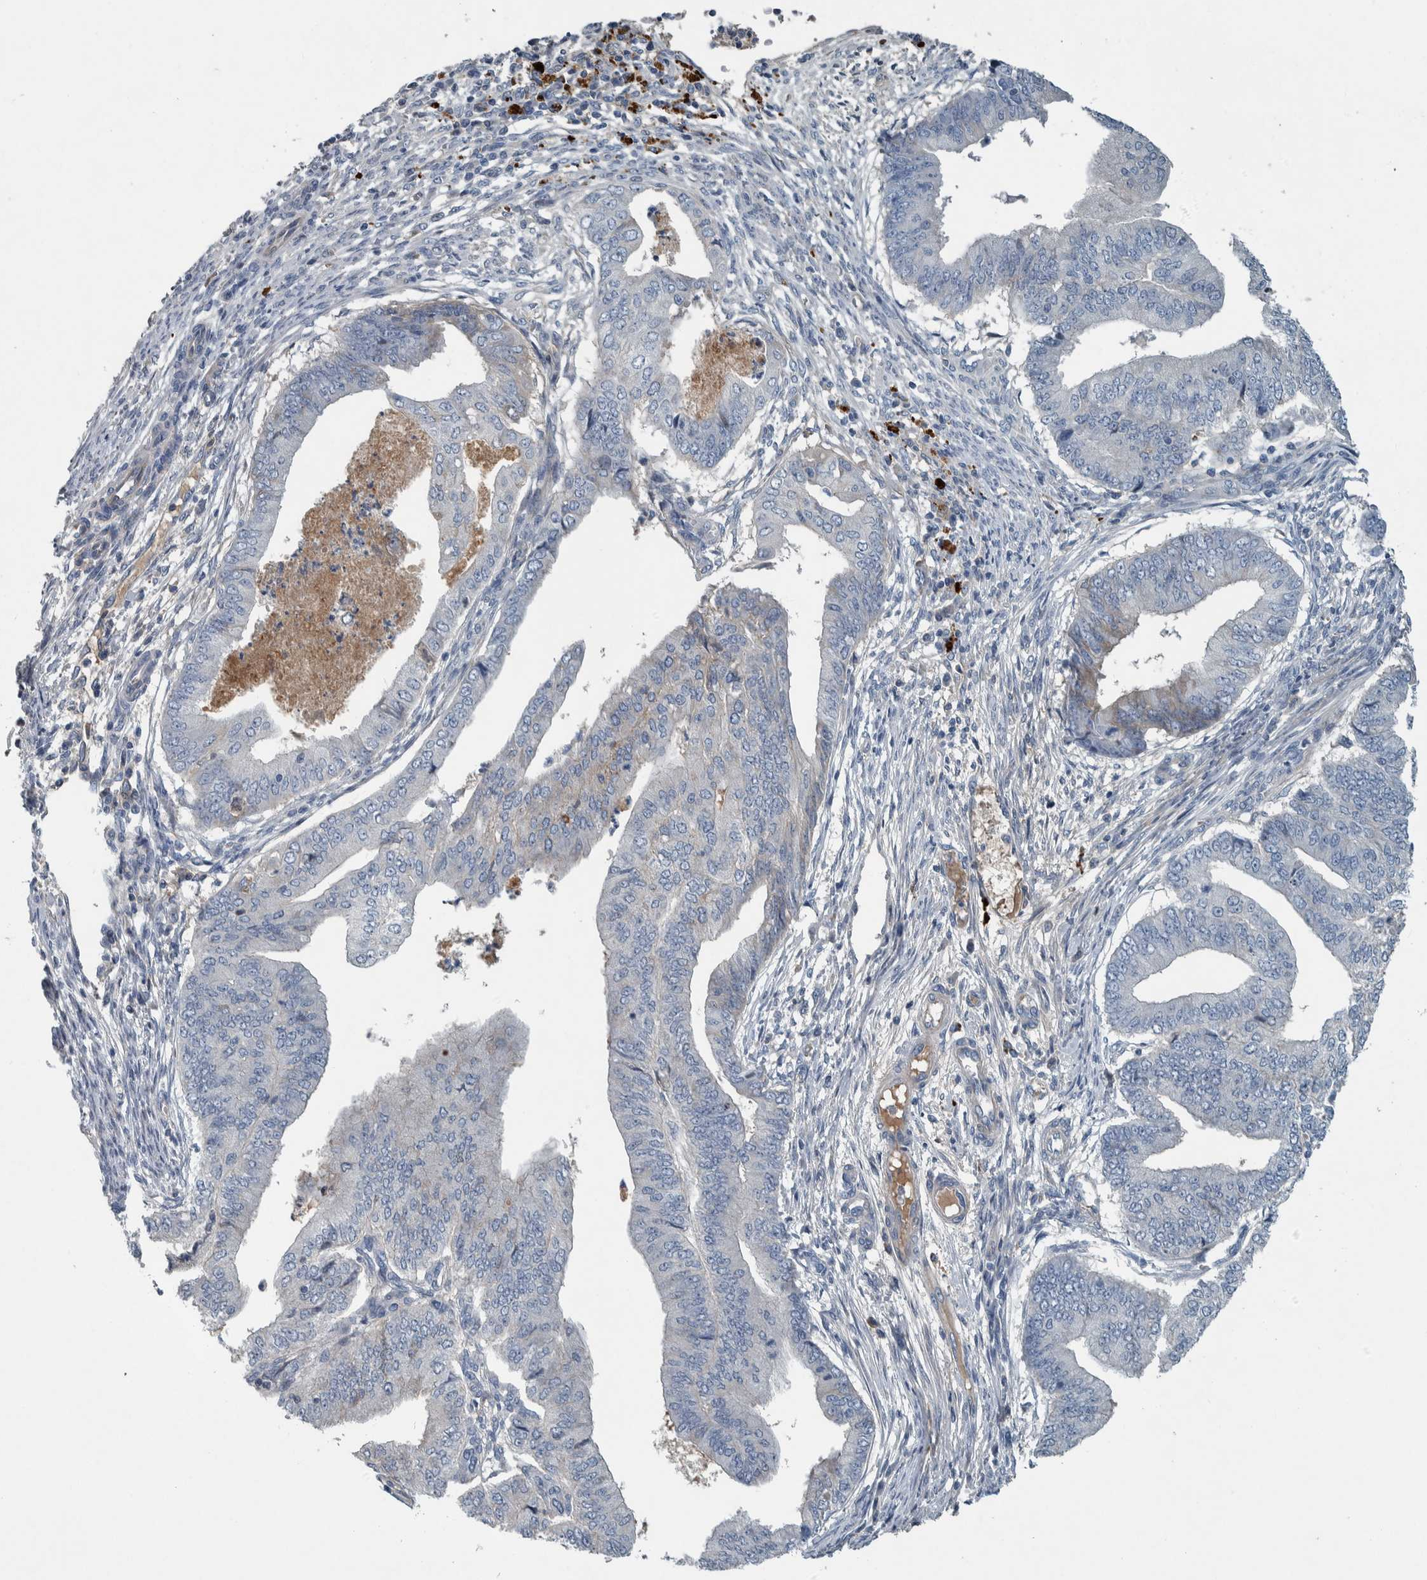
{"staining": {"intensity": "negative", "quantity": "none", "location": "none"}, "tissue": "endometrial cancer", "cell_type": "Tumor cells", "image_type": "cancer", "snomed": [{"axis": "morphology", "description": "Polyp, NOS"}, {"axis": "morphology", "description": "Adenocarcinoma, NOS"}, {"axis": "morphology", "description": "Adenoma, NOS"}, {"axis": "topography", "description": "Endometrium"}], "caption": "Micrograph shows no protein staining in tumor cells of endometrial cancer (polyp) tissue.", "gene": "SERPINC1", "patient": {"sex": "female", "age": 79}}